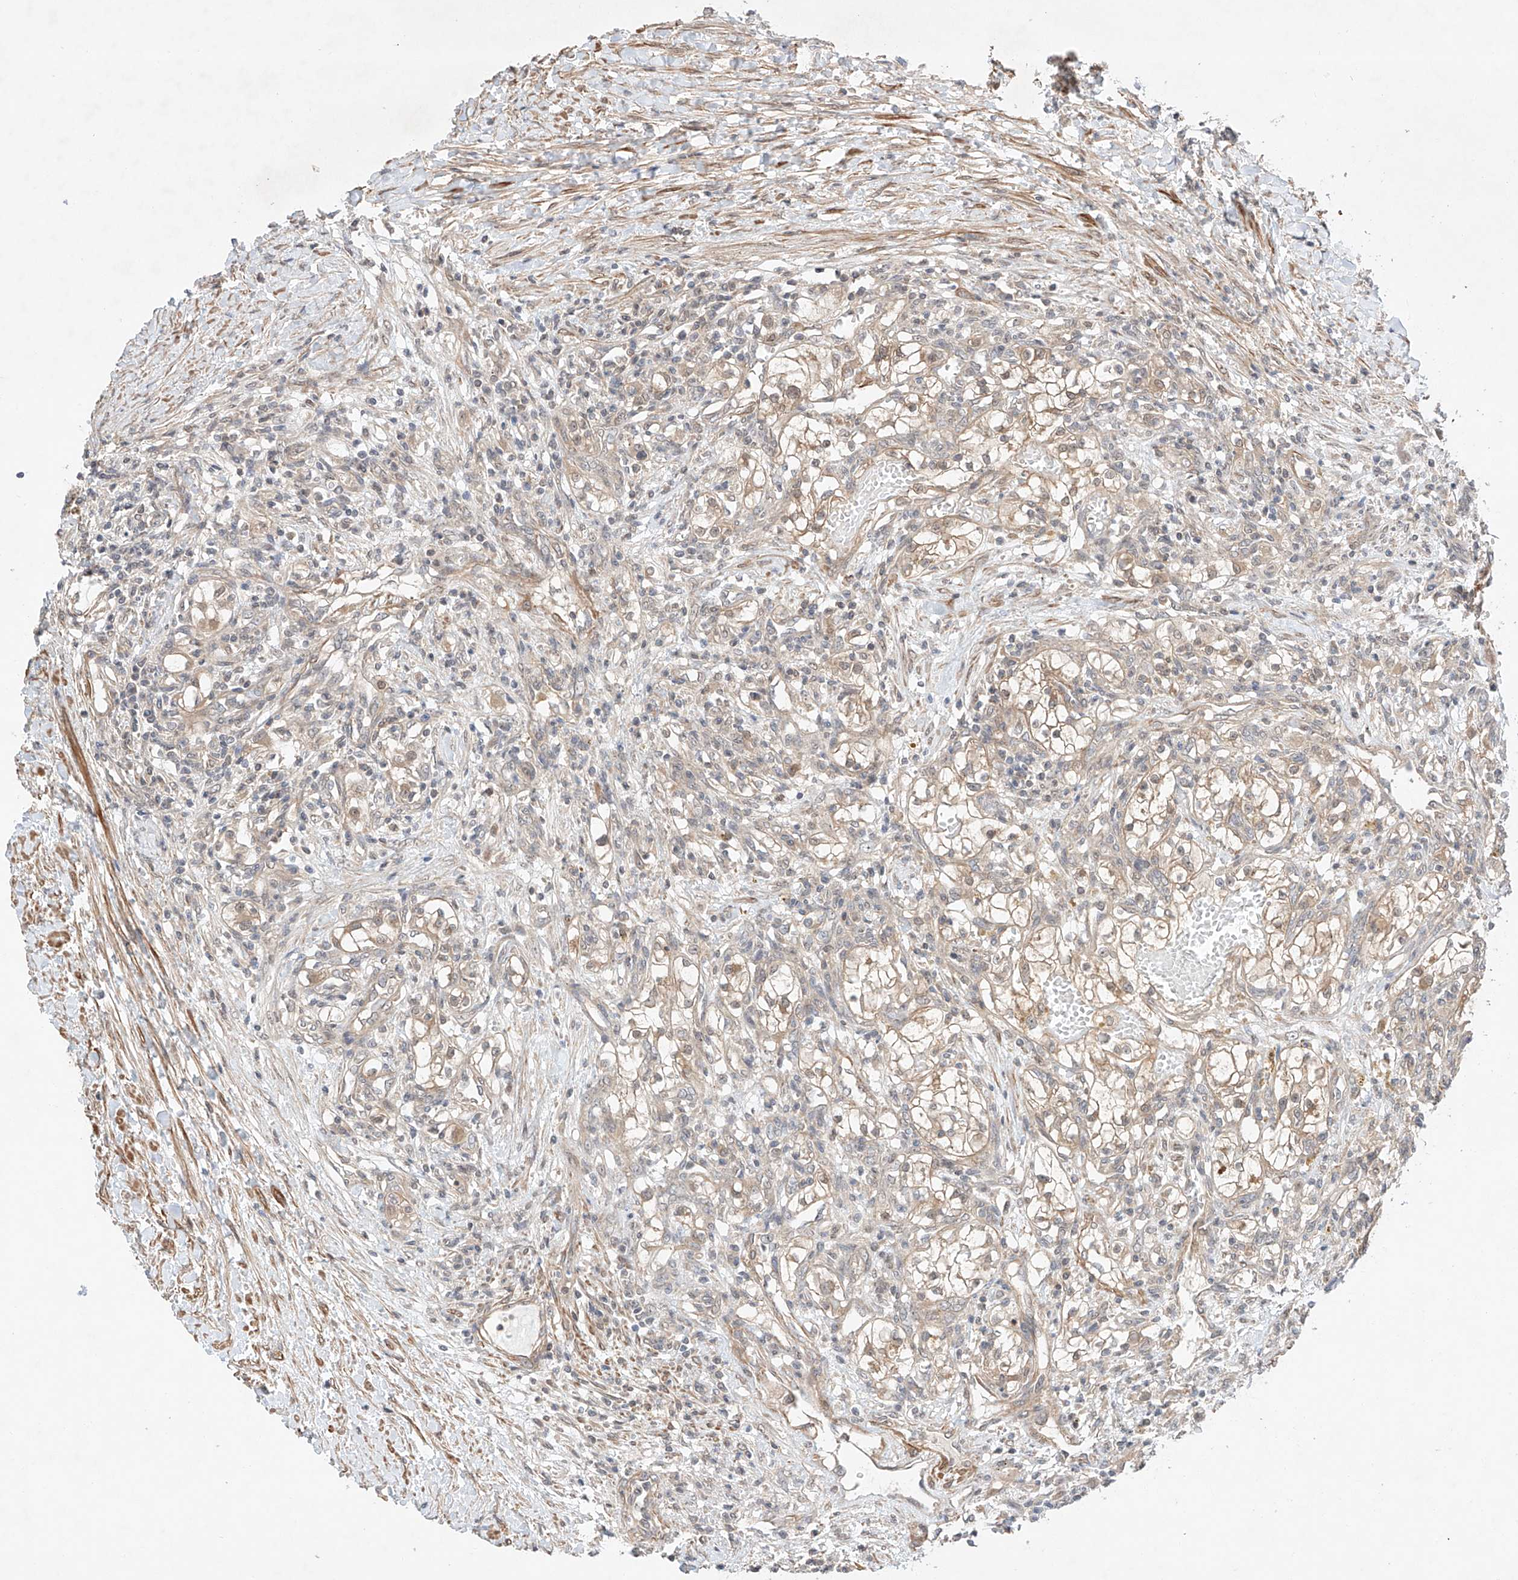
{"staining": {"intensity": "weak", "quantity": "<25%", "location": "cytoplasmic/membranous"}, "tissue": "renal cancer", "cell_type": "Tumor cells", "image_type": "cancer", "snomed": [{"axis": "morphology", "description": "Normal tissue, NOS"}, {"axis": "morphology", "description": "Adenocarcinoma, NOS"}, {"axis": "topography", "description": "Kidney"}], "caption": "DAB immunohistochemical staining of human renal cancer (adenocarcinoma) shows no significant expression in tumor cells.", "gene": "TSR2", "patient": {"sex": "male", "age": 68}}